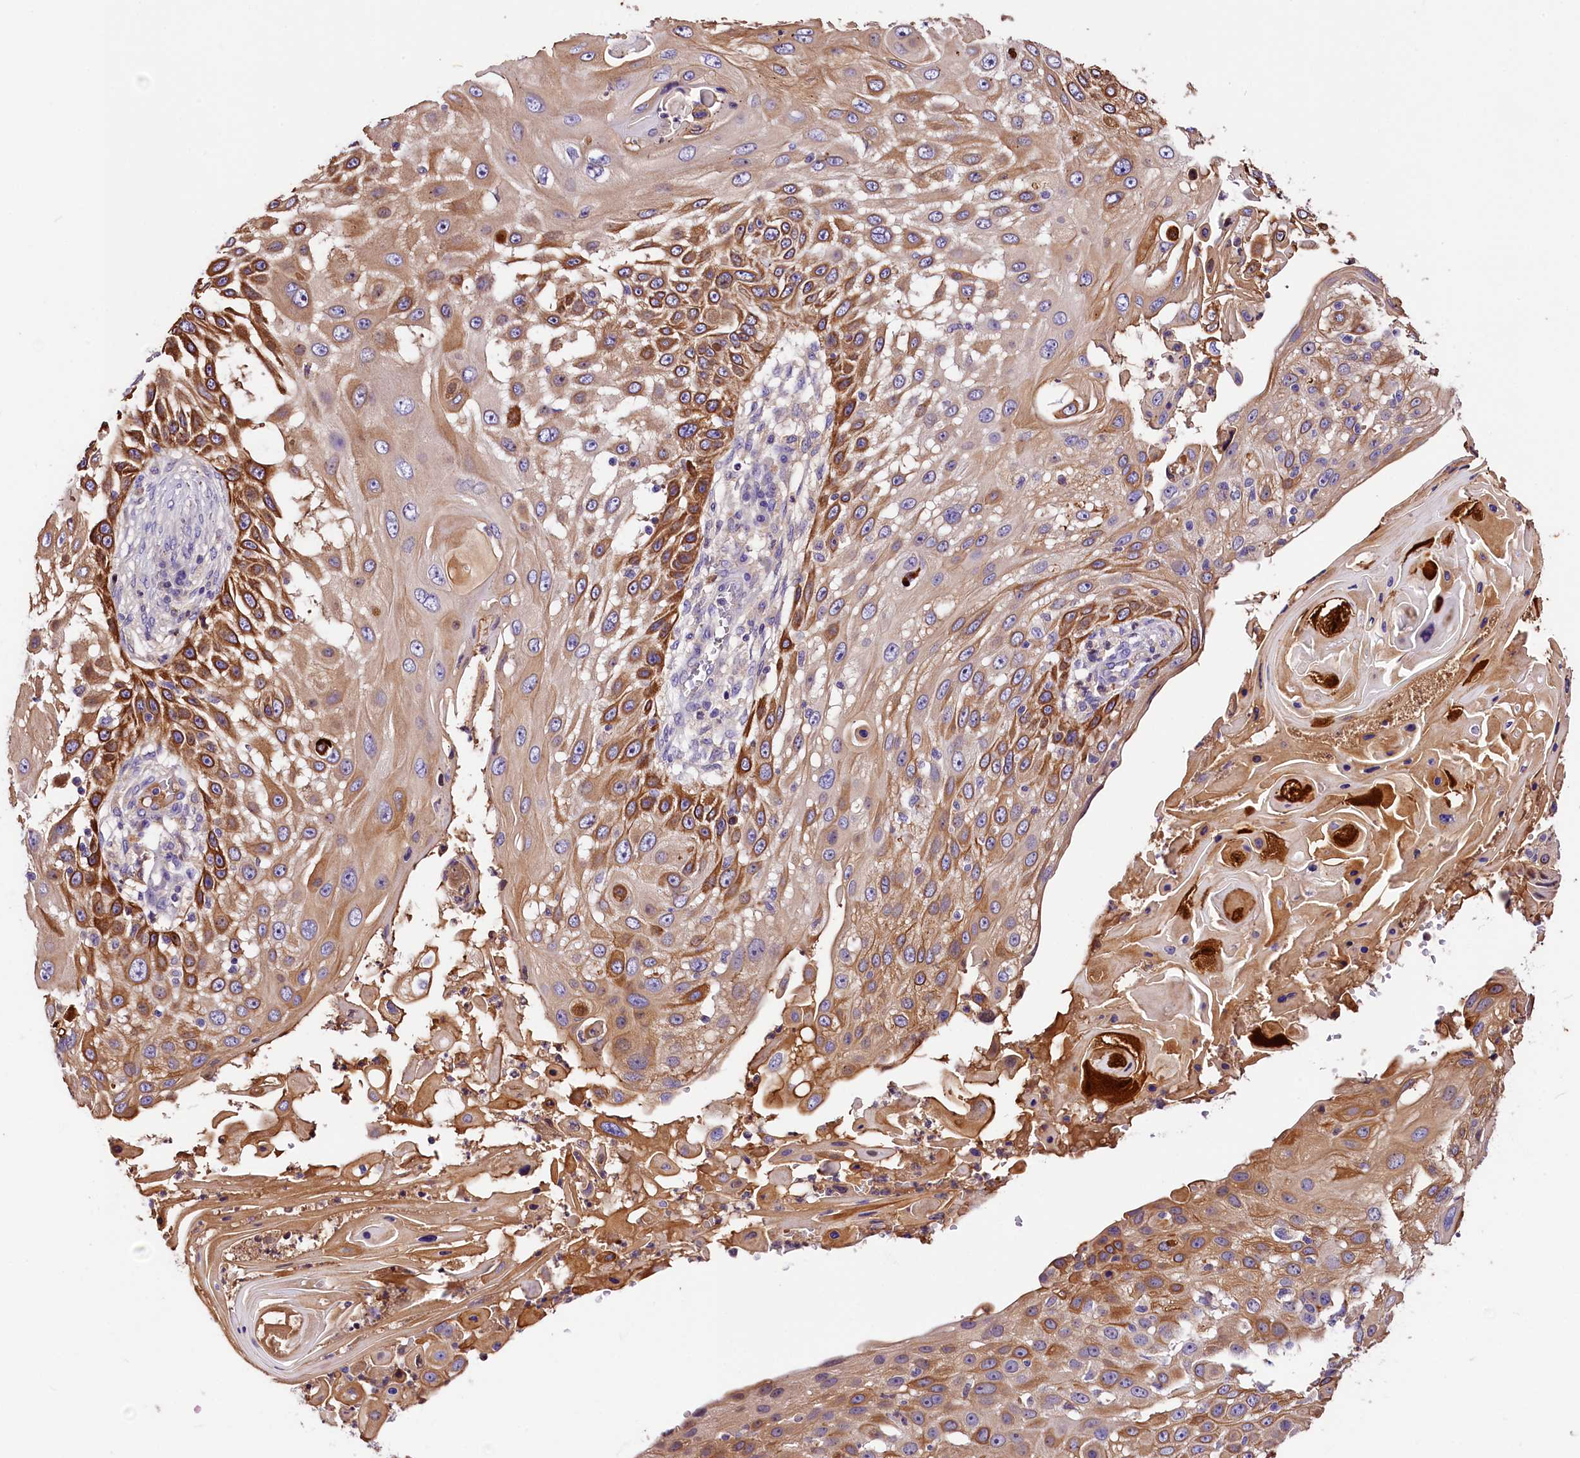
{"staining": {"intensity": "moderate", "quantity": ">75%", "location": "cytoplasmic/membranous"}, "tissue": "skin cancer", "cell_type": "Tumor cells", "image_type": "cancer", "snomed": [{"axis": "morphology", "description": "Squamous cell carcinoma, NOS"}, {"axis": "topography", "description": "Skin"}], "caption": "Immunohistochemical staining of squamous cell carcinoma (skin) displays medium levels of moderate cytoplasmic/membranous staining in approximately >75% of tumor cells.", "gene": "ARMC6", "patient": {"sex": "female", "age": 44}}